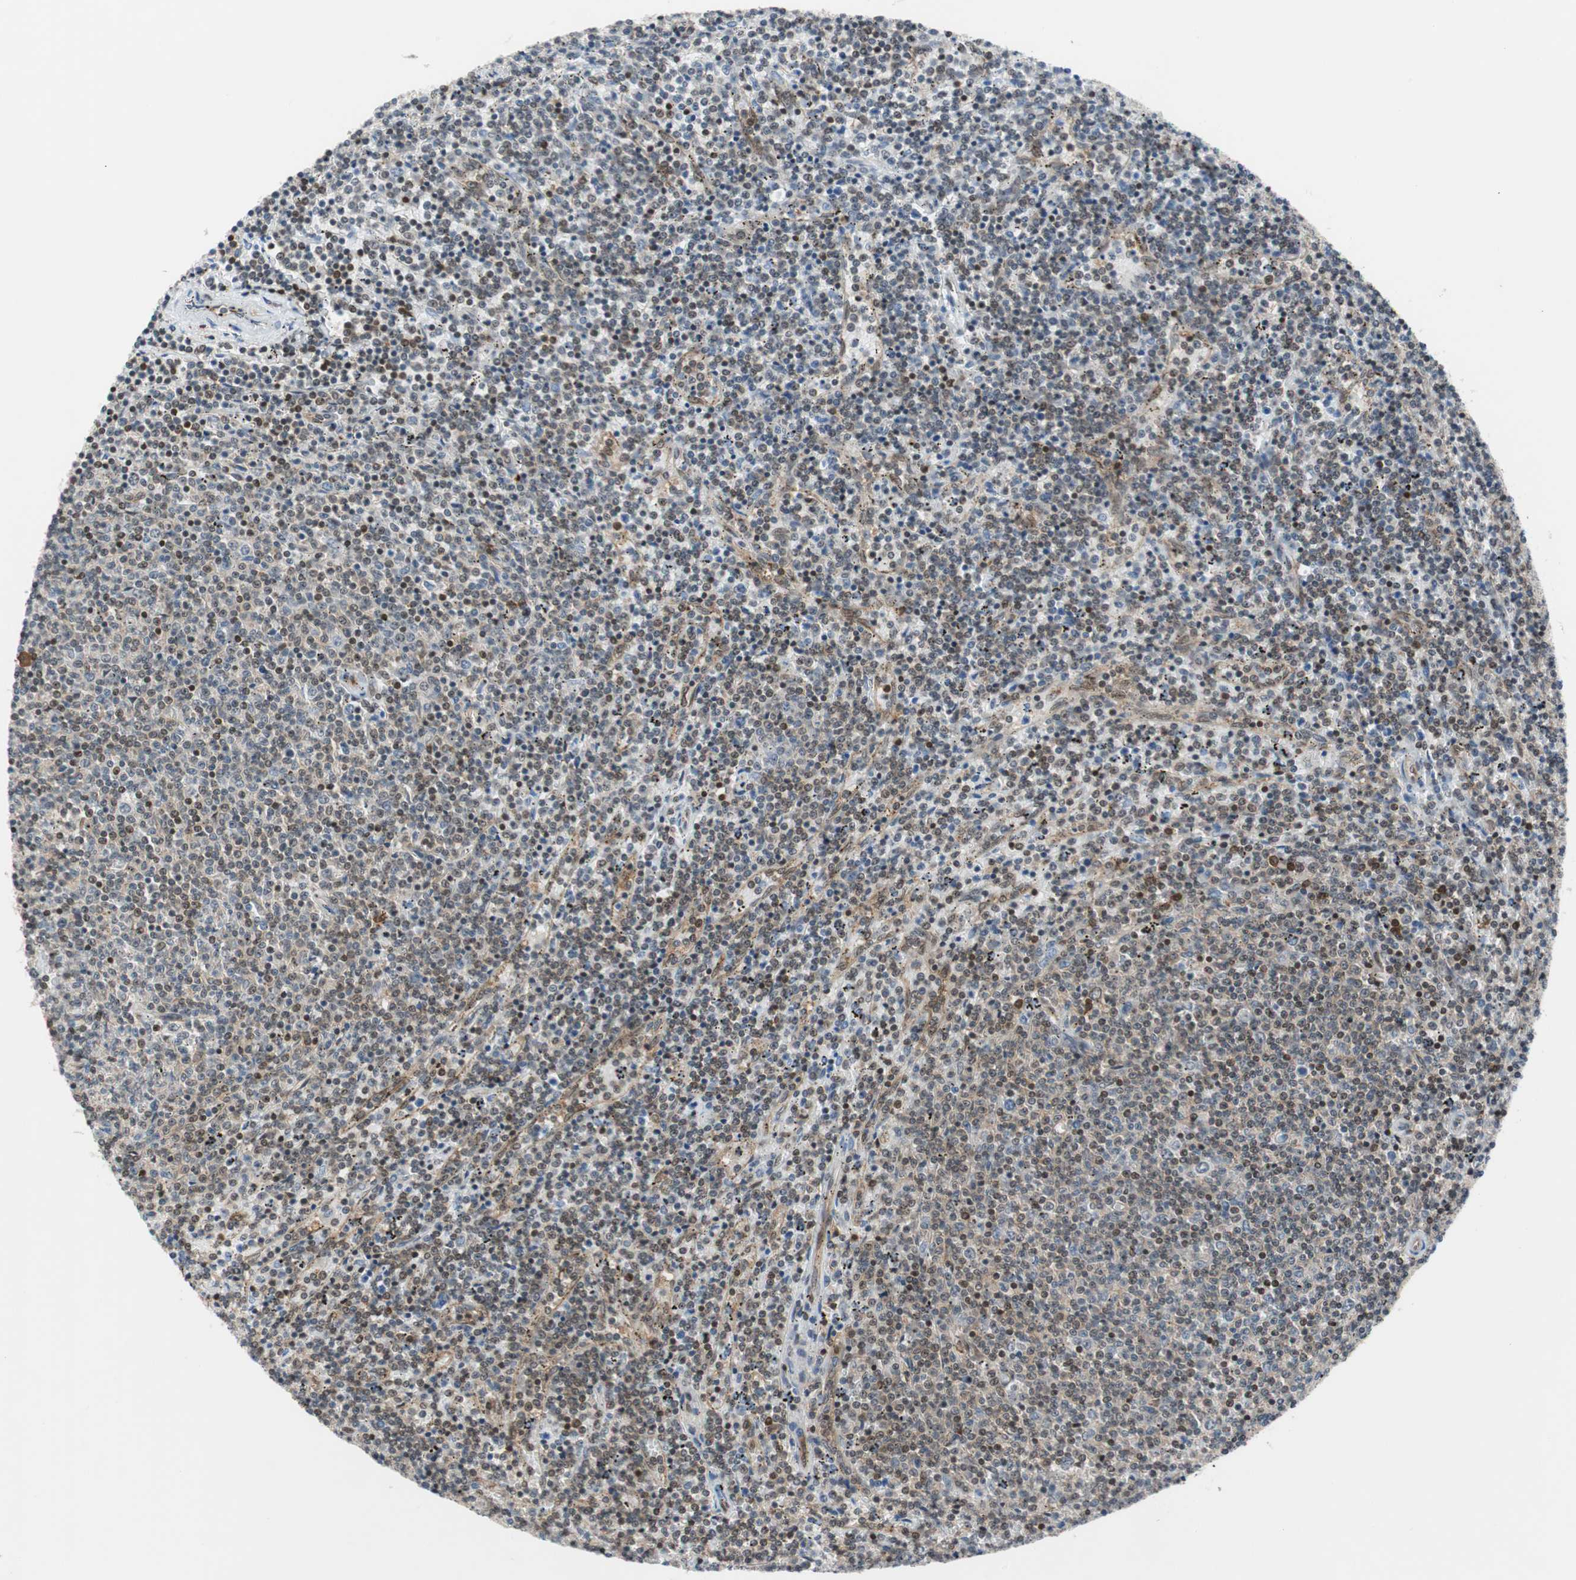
{"staining": {"intensity": "weak", "quantity": "25%-75%", "location": "cytoplasmic/membranous"}, "tissue": "lymphoma", "cell_type": "Tumor cells", "image_type": "cancer", "snomed": [{"axis": "morphology", "description": "Malignant lymphoma, non-Hodgkin's type, Low grade"}, {"axis": "topography", "description": "Spleen"}], "caption": "Immunohistochemical staining of human low-grade malignant lymphoma, non-Hodgkin's type displays low levels of weak cytoplasmic/membranous protein positivity in about 25%-75% of tumor cells. (brown staining indicates protein expression, while blue staining denotes nuclei).", "gene": "ZNF512B", "patient": {"sex": "female", "age": 50}}